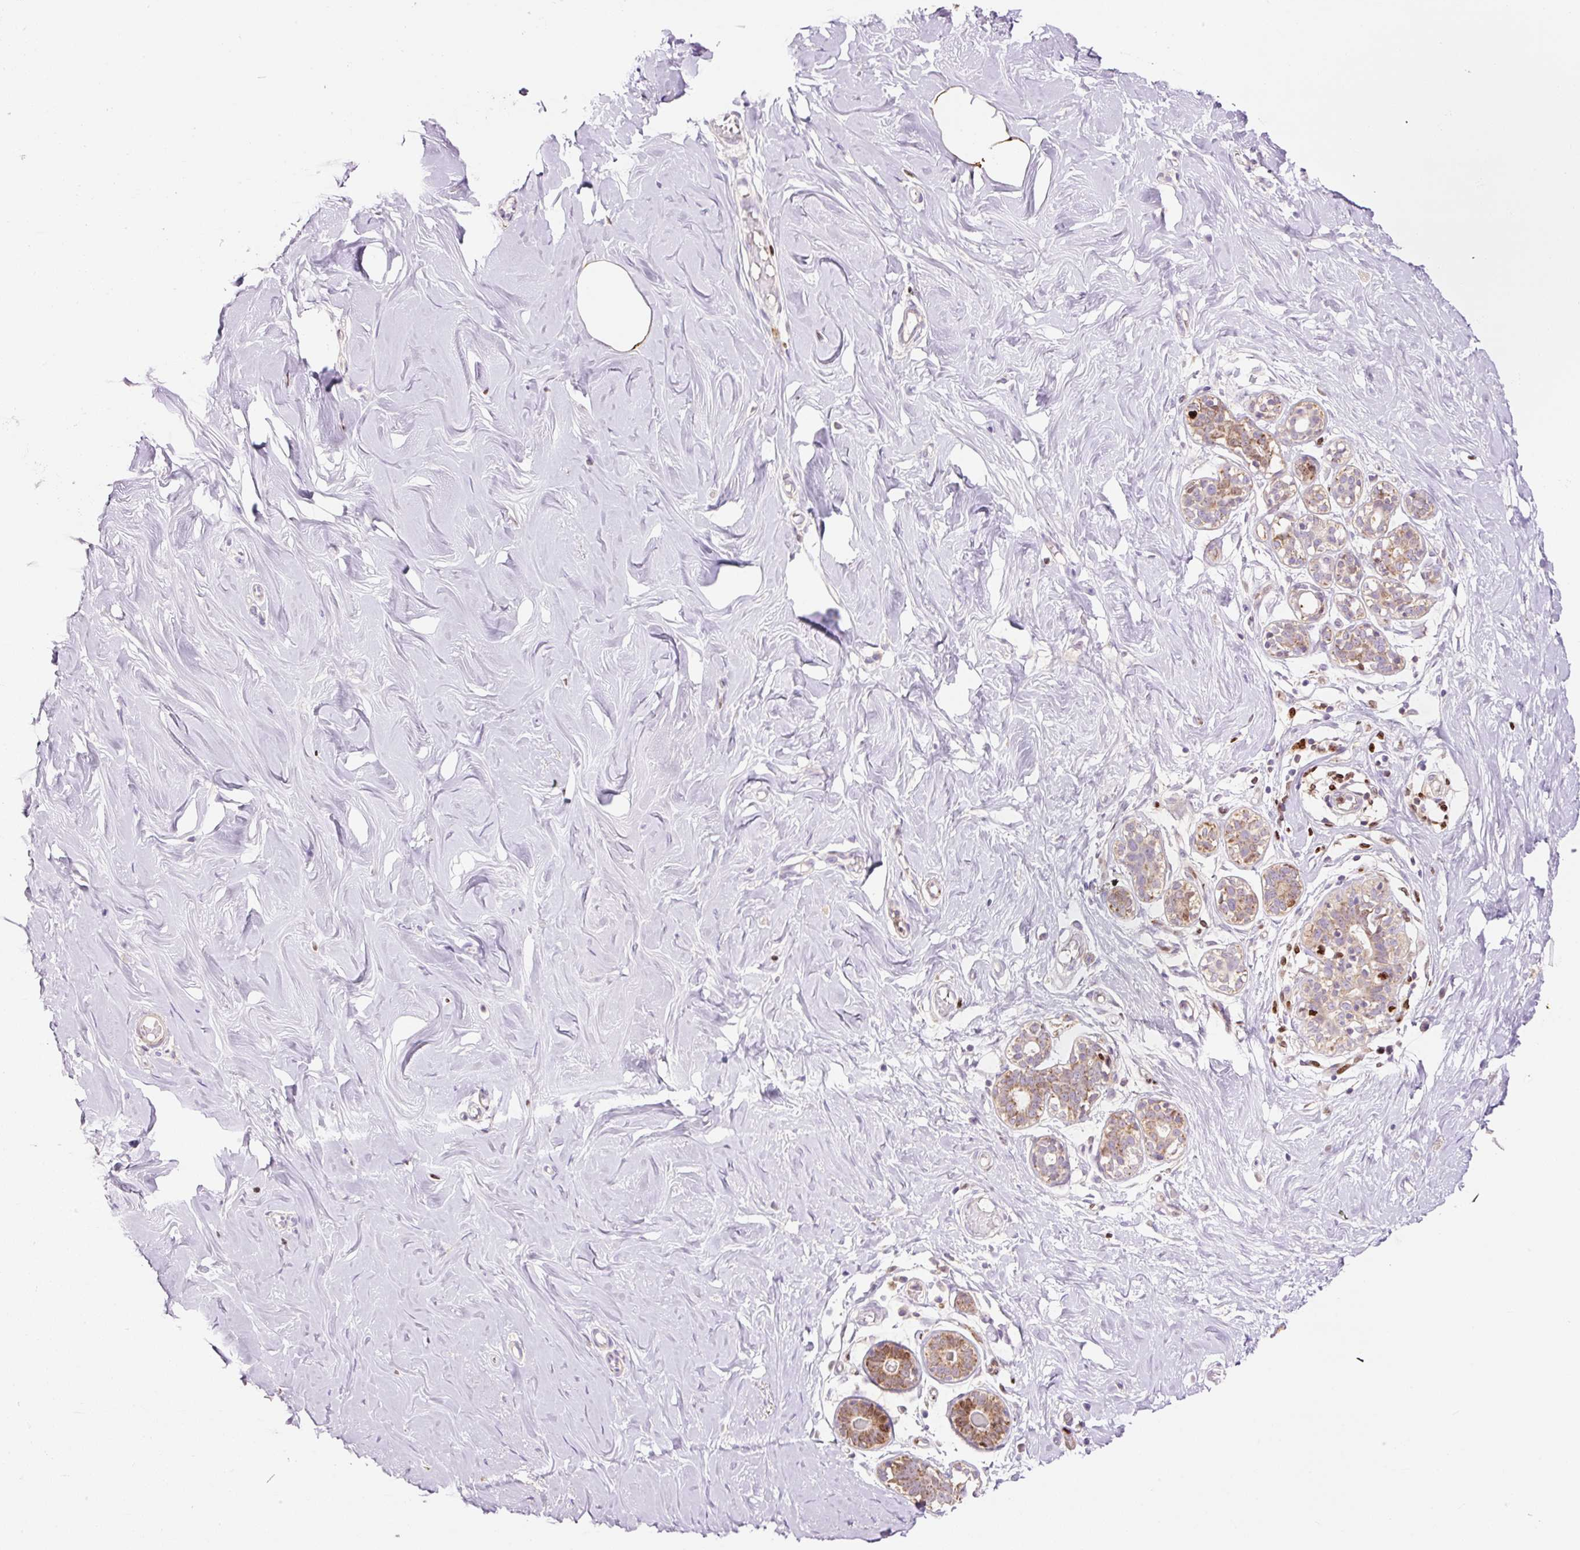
{"staining": {"intensity": "moderate", "quantity": ">75%", "location": "cytoplasmic/membranous"}, "tissue": "breast", "cell_type": "Adipocytes", "image_type": "normal", "snomed": [{"axis": "morphology", "description": "Normal tissue, NOS"}, {"axis": "topography", "description": "Breast"}], "caption": "Moderate cytoplasmic/membranous positivity for a protein is identified in approximately >75% of adipocytes of normal breast using immunohistochemistry (IHC).", "gene": "TMEM8B", "patient": {"sex": "female", "age": 27}}